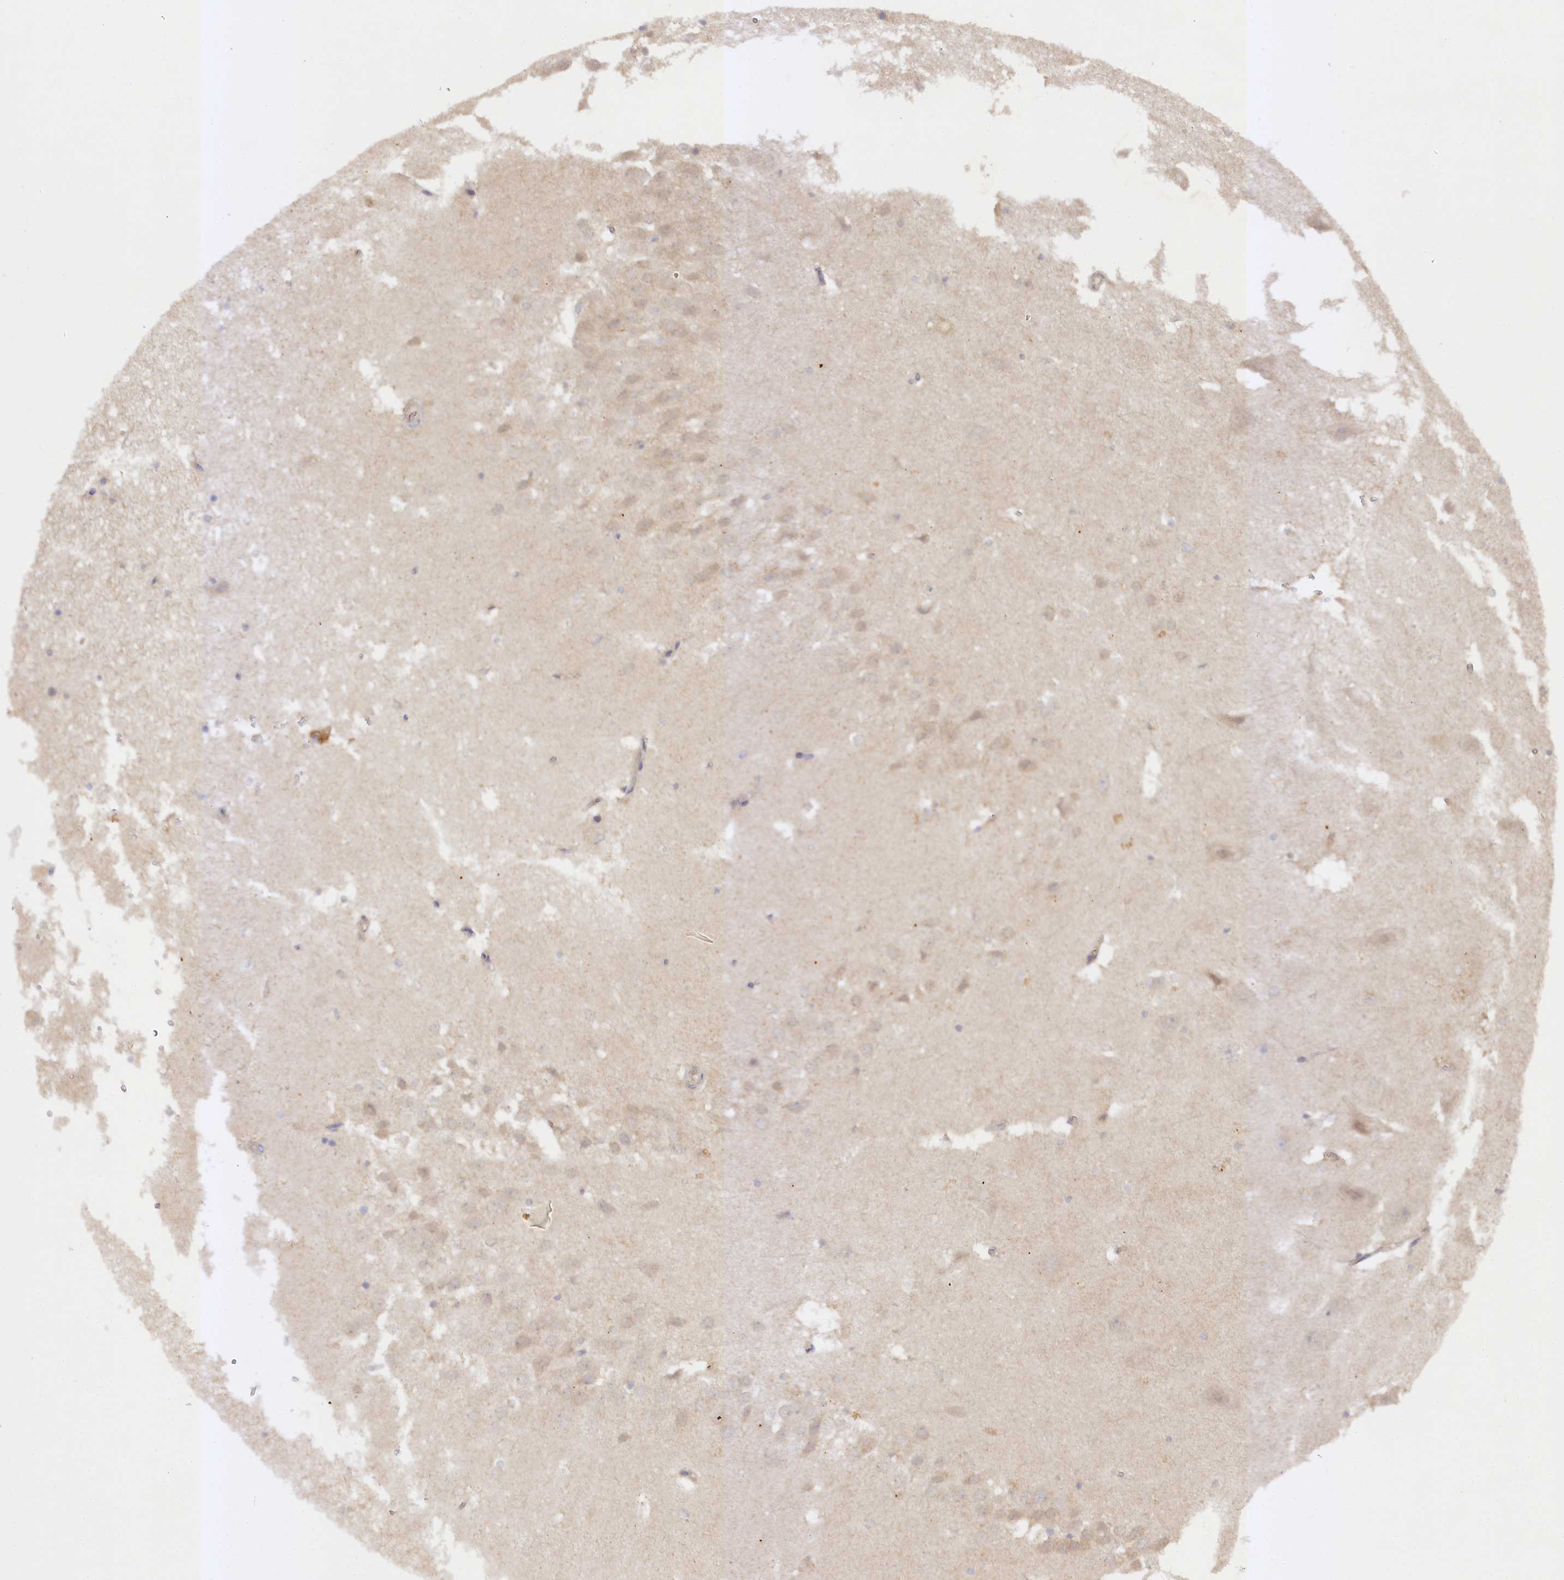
{"staining": {"intensity": "weak", "quantity": "<25%", "location": "cytoplasmic/membranous"}, "tissue": "hippocampus", "cell_type": "Glial cells", "image_type": "normal", "snomed": [{"axis": "morphology", "description": "Normal tissue, NOS"}, {"axis": "topography", "description": "Hippocampus"}], "caption": "Immunohistochemical staining of unremarkable human hippocampus demonstrates no significant positivity in glial cells.", "gene": "TRAF3IP1", "patient": {"sex": "female", "age": 52}}